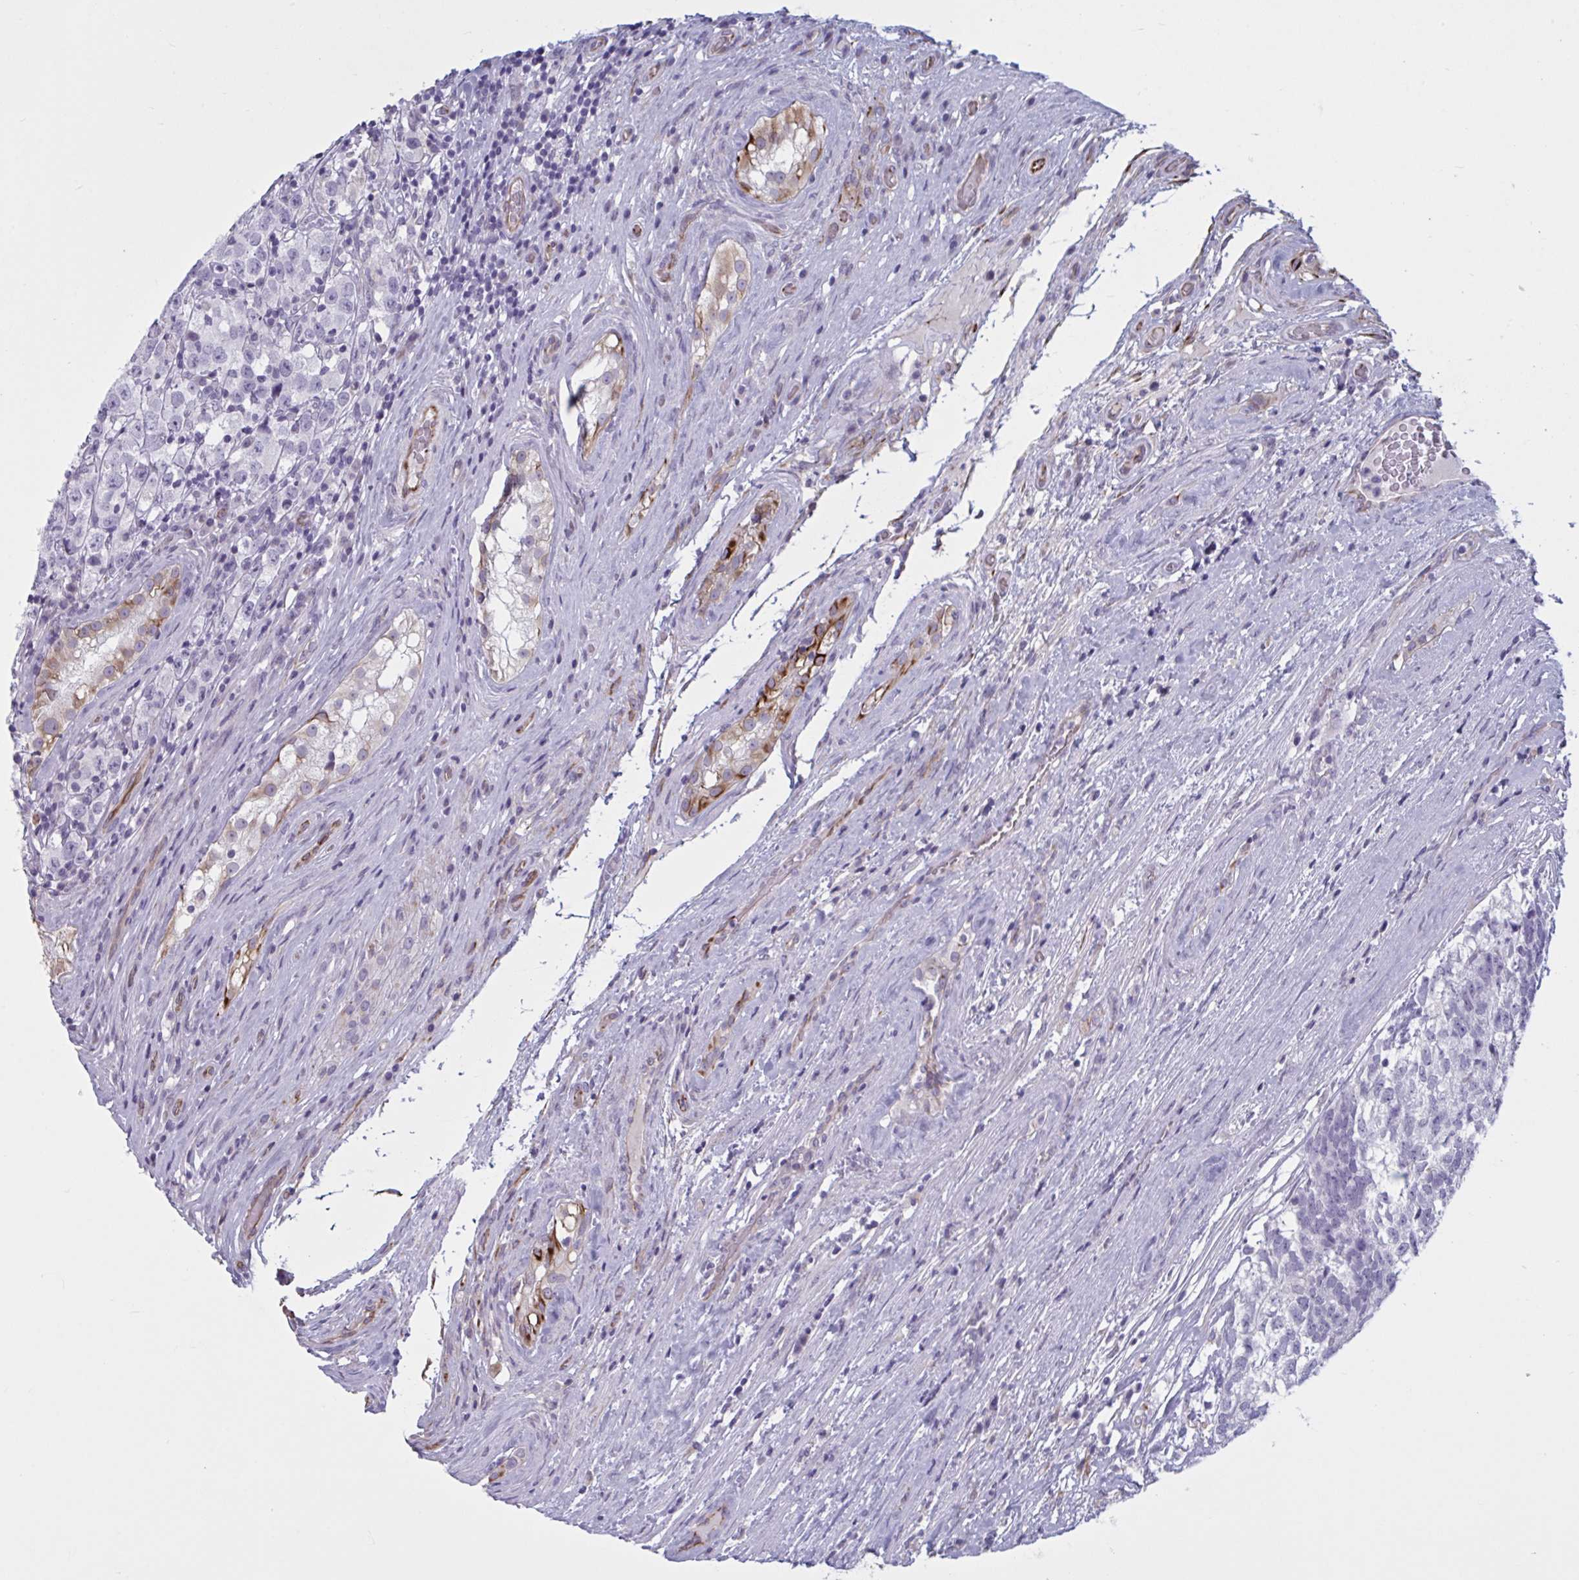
{"staining": {"intensity": "negative", "quantity": "none", "location": "none"}, "tissue": "testis cancer", "cell_type": "Tumor cells", "image_type": "cancer", "snomed": [{"axis": "morphology", "description": "Seminoma, NOS"}, {"axis": "morphology", "description": "Carcinoma, Embryonal, NOS"}, {"axis": "topography", "description": "Testis"}], "caption": "Immunohistochemistry (IHC) photomicrograph of neoplastic tissue: testis seminoma stained with DAB demonstrates no significant protein expression in tumor cells.", "gene": "OR1L3", "patient": {"sex": "male", "age": 41}}